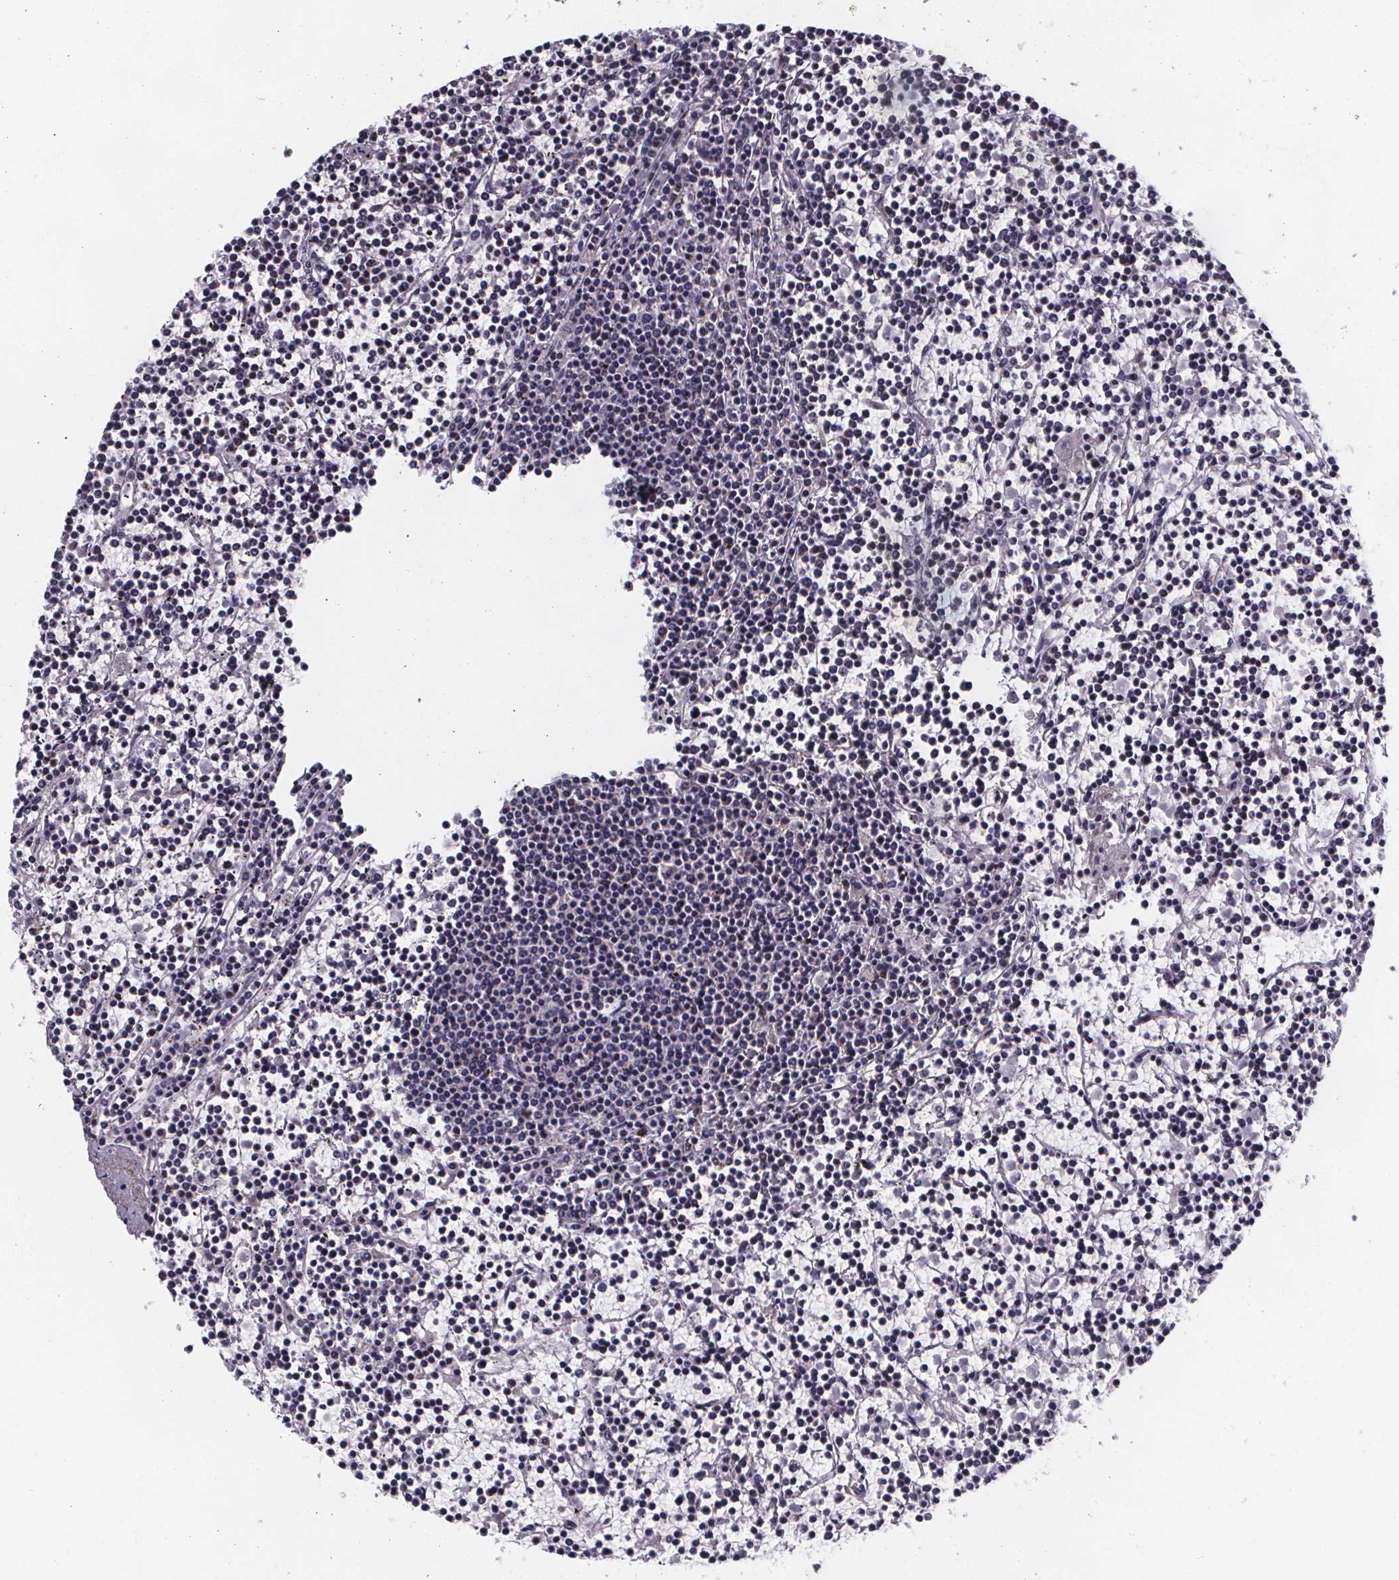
{"staining": {"intensity": "negative", "quantity": "none", "location": "none"}, "tissue": "lymphoma", "cell_type": "Tumor cells", "image_type": "cancer", "snomed": [{"axis": "morphology", "description": "Malignant lymphoma, non-Hodgkin's type, Low grade"}, {"axis": "topography", "description": "Spleen"}], "caption": "Immunohistochemistry (IHC) of human lymphoma exhibits no positivity in tumor cells.", "gene": "PAH", "patient": {"sex": "female", "age": 19}}